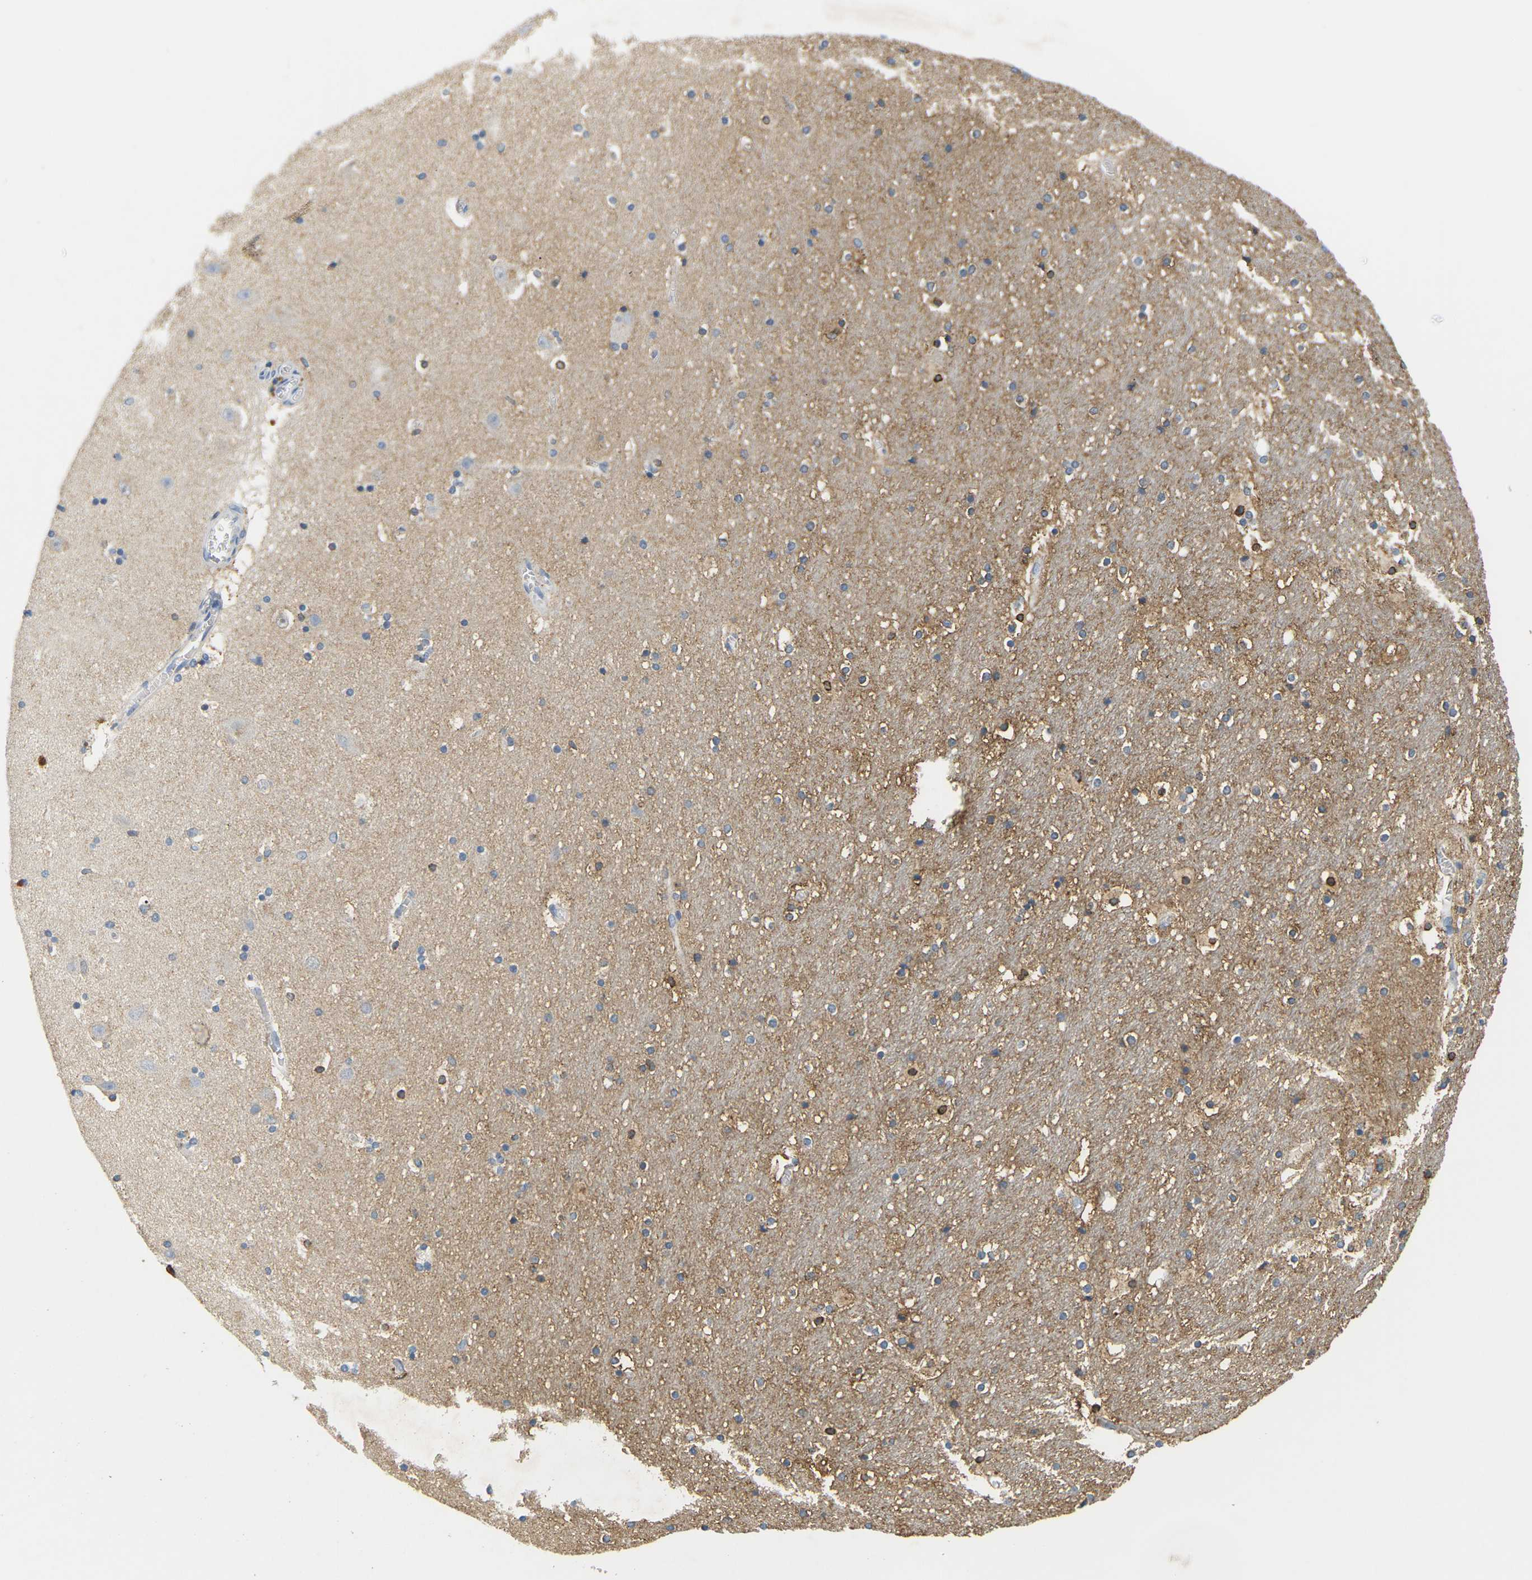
{"staining": {"intensity": "weak", "quantity": "<25%", "location": "cytoplasmic/membranous"}, "tissue": "hippocampus", "cell_type": "Glial cells", "image_type": "normal", "snomed": [{"axis": "morphology", "description": "Normal tissue, NOS"}, {"axis": "topography", "description": "Hippocampus"}], "caption": "Human hippocampus stained for a protein using immunohistochemistry demonstrates no expression in glial cells.", "gene": "ADM", "patient": {"sex": "male", "age": 45}}